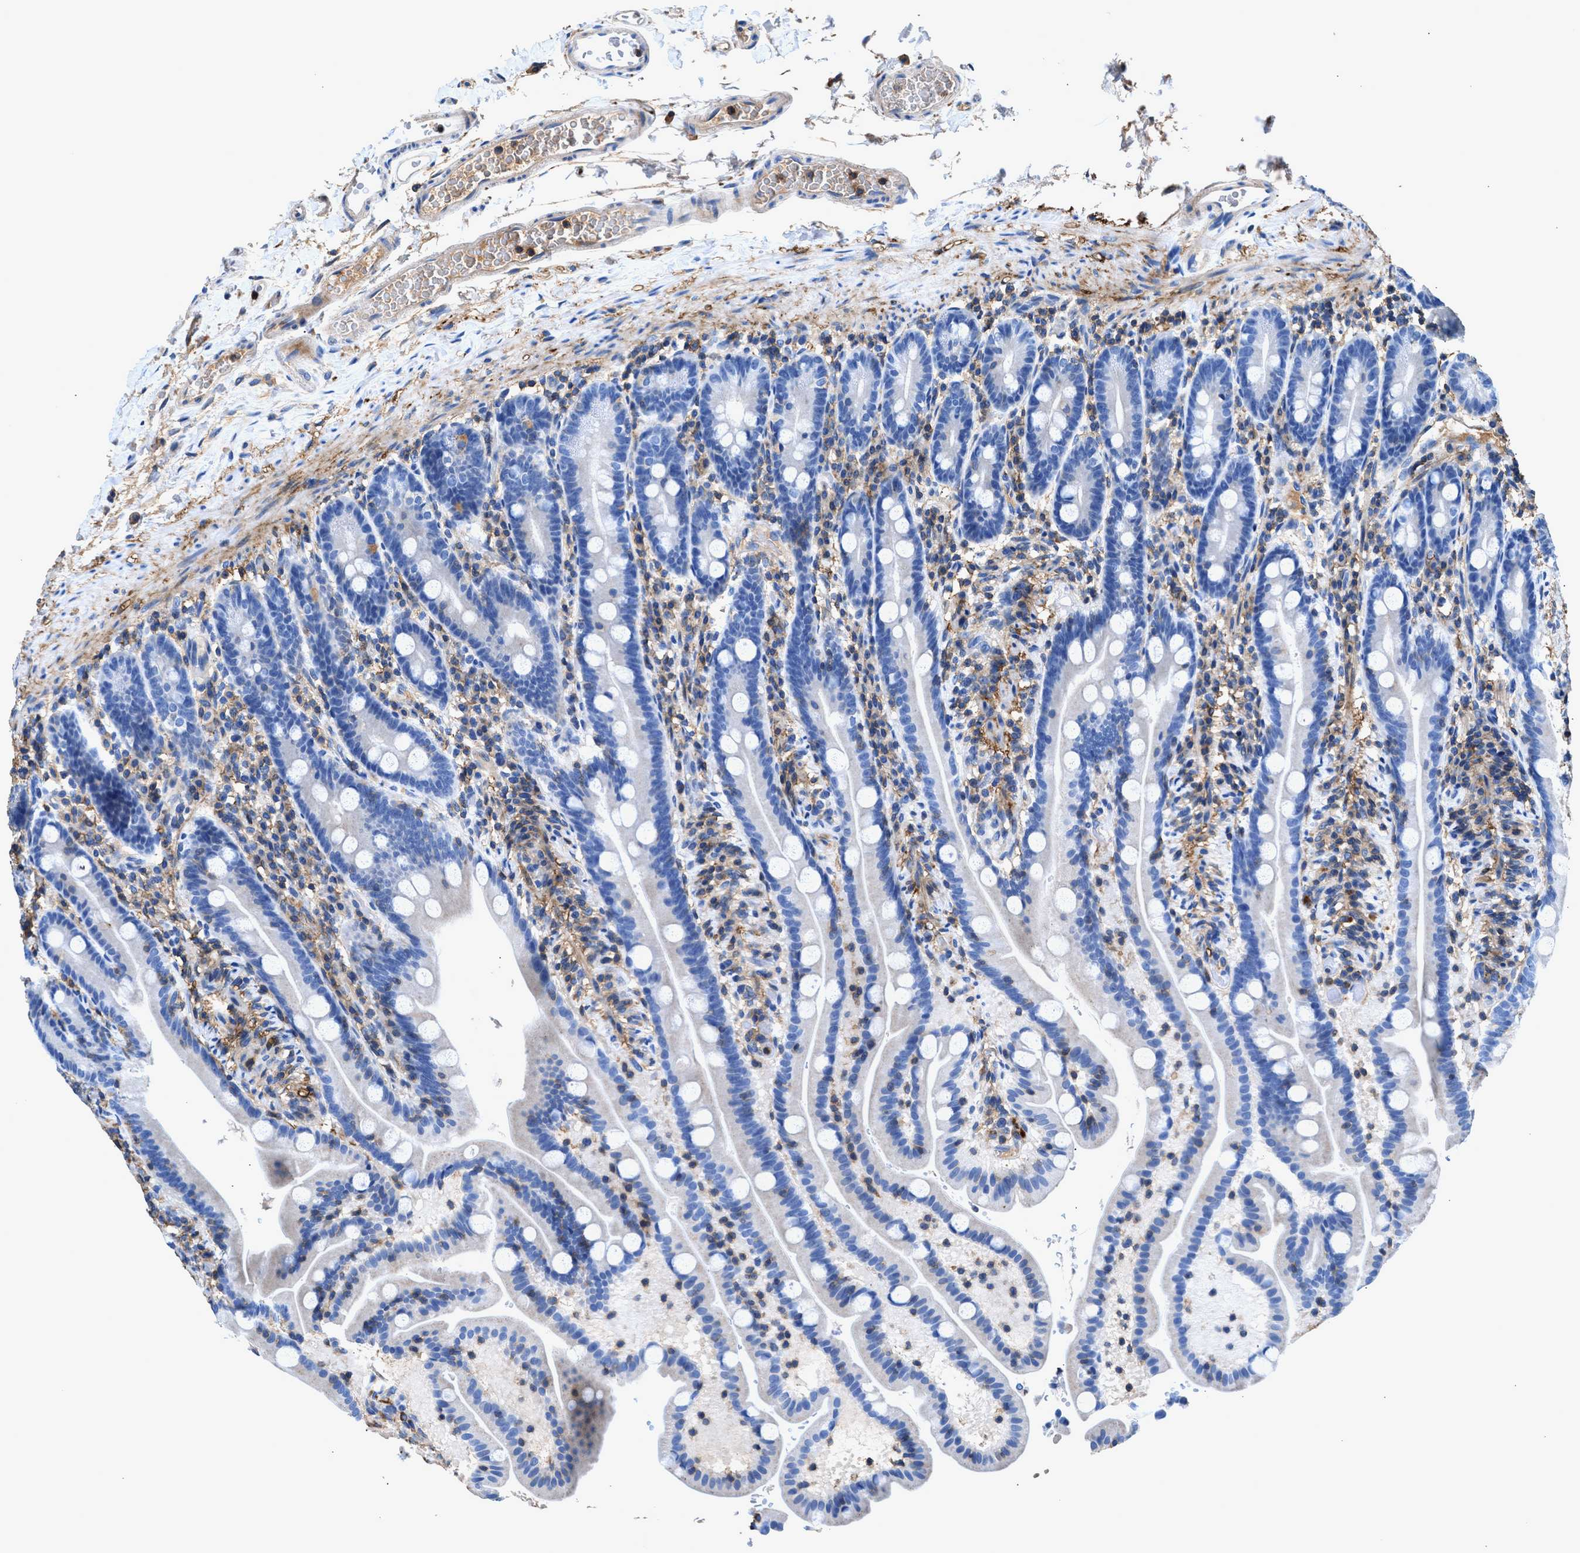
{"staining": {"intensity": "negative", "quantity": "none", "location": "none"}, "tissue": "duodenum", "cell_type": "Glandular cells", "image_type": "normal", "snomed": [{"axis": "morphology", "description": "Normal tissue, NOS"}, {"axis": "topography", "description": "Duodenum"}], "caption": "High magnification brightfield microscopy of benign duodenum stained with DAB (brown) and counterstained with hematoxylin (blue): glandular cells show no significant staining. (Brightfield microscopy of DAB (3,3'-diaminobenzidine) immunohistochemistry (IHC) at high magnification).", "gene": "KCNQ4", "patient": {"sex": "male", "age": 54}}